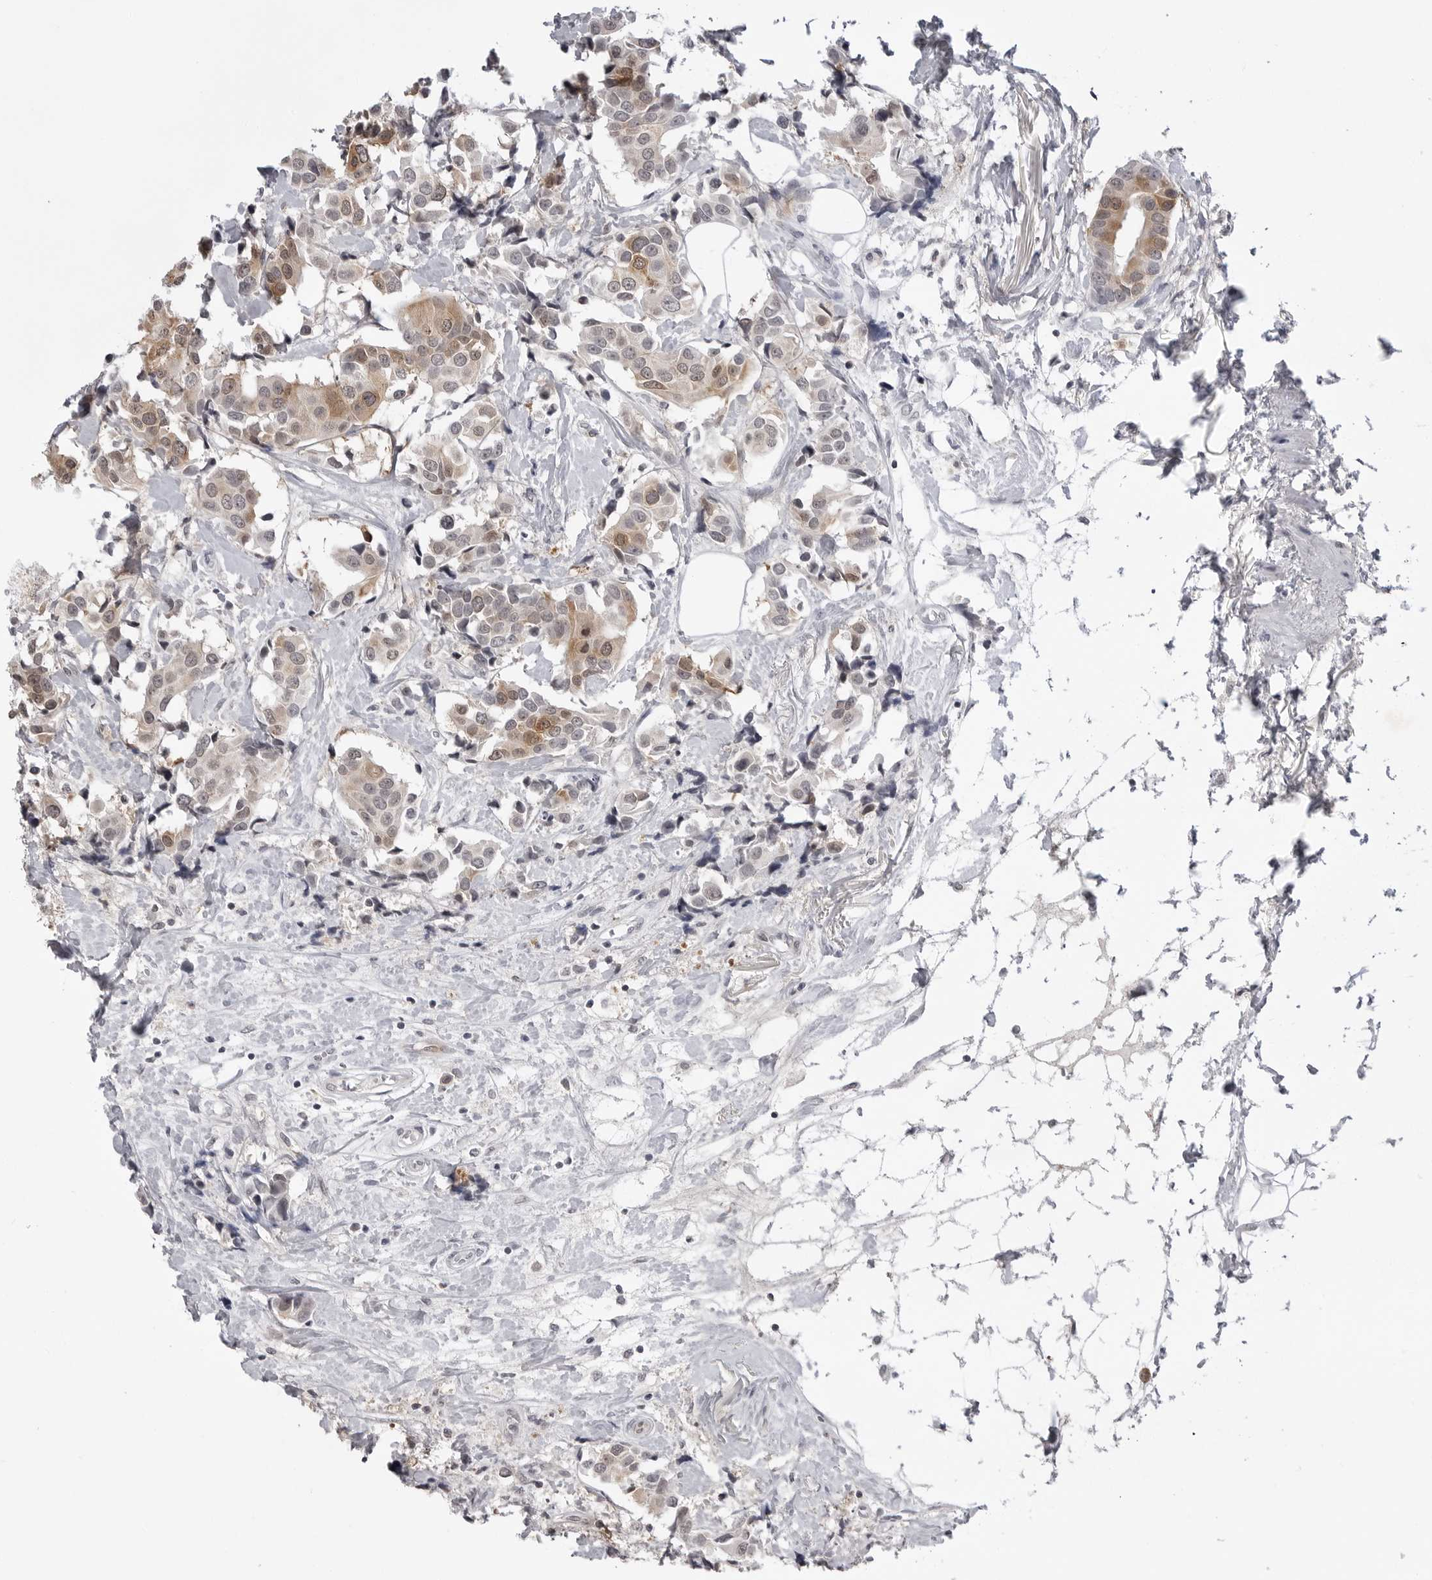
{"staining": {"intensity": "moderate", "quantity": ">75%", "location": "cytoplasmic/membranous"}, "tissue": "breast cancer", "cell_type": "Tumor cells", "image_type": "cancer", "snomed": [{"axis": "morphology", "description": "Normal tissue, NOS"}, {"axis": "morphology", "description": "Duct carcinoma"}, {"axis": "topography", "description": "Breast"}], "caption": "Brown immunohistochemical staining in breast cancer (intraductal carcinoma) demonstrates moderate cytoplasmic/membranous staining in about >75% of tumor cells.", "gene": "RRM1", "patient": {"sex": "female", "age": 39}}